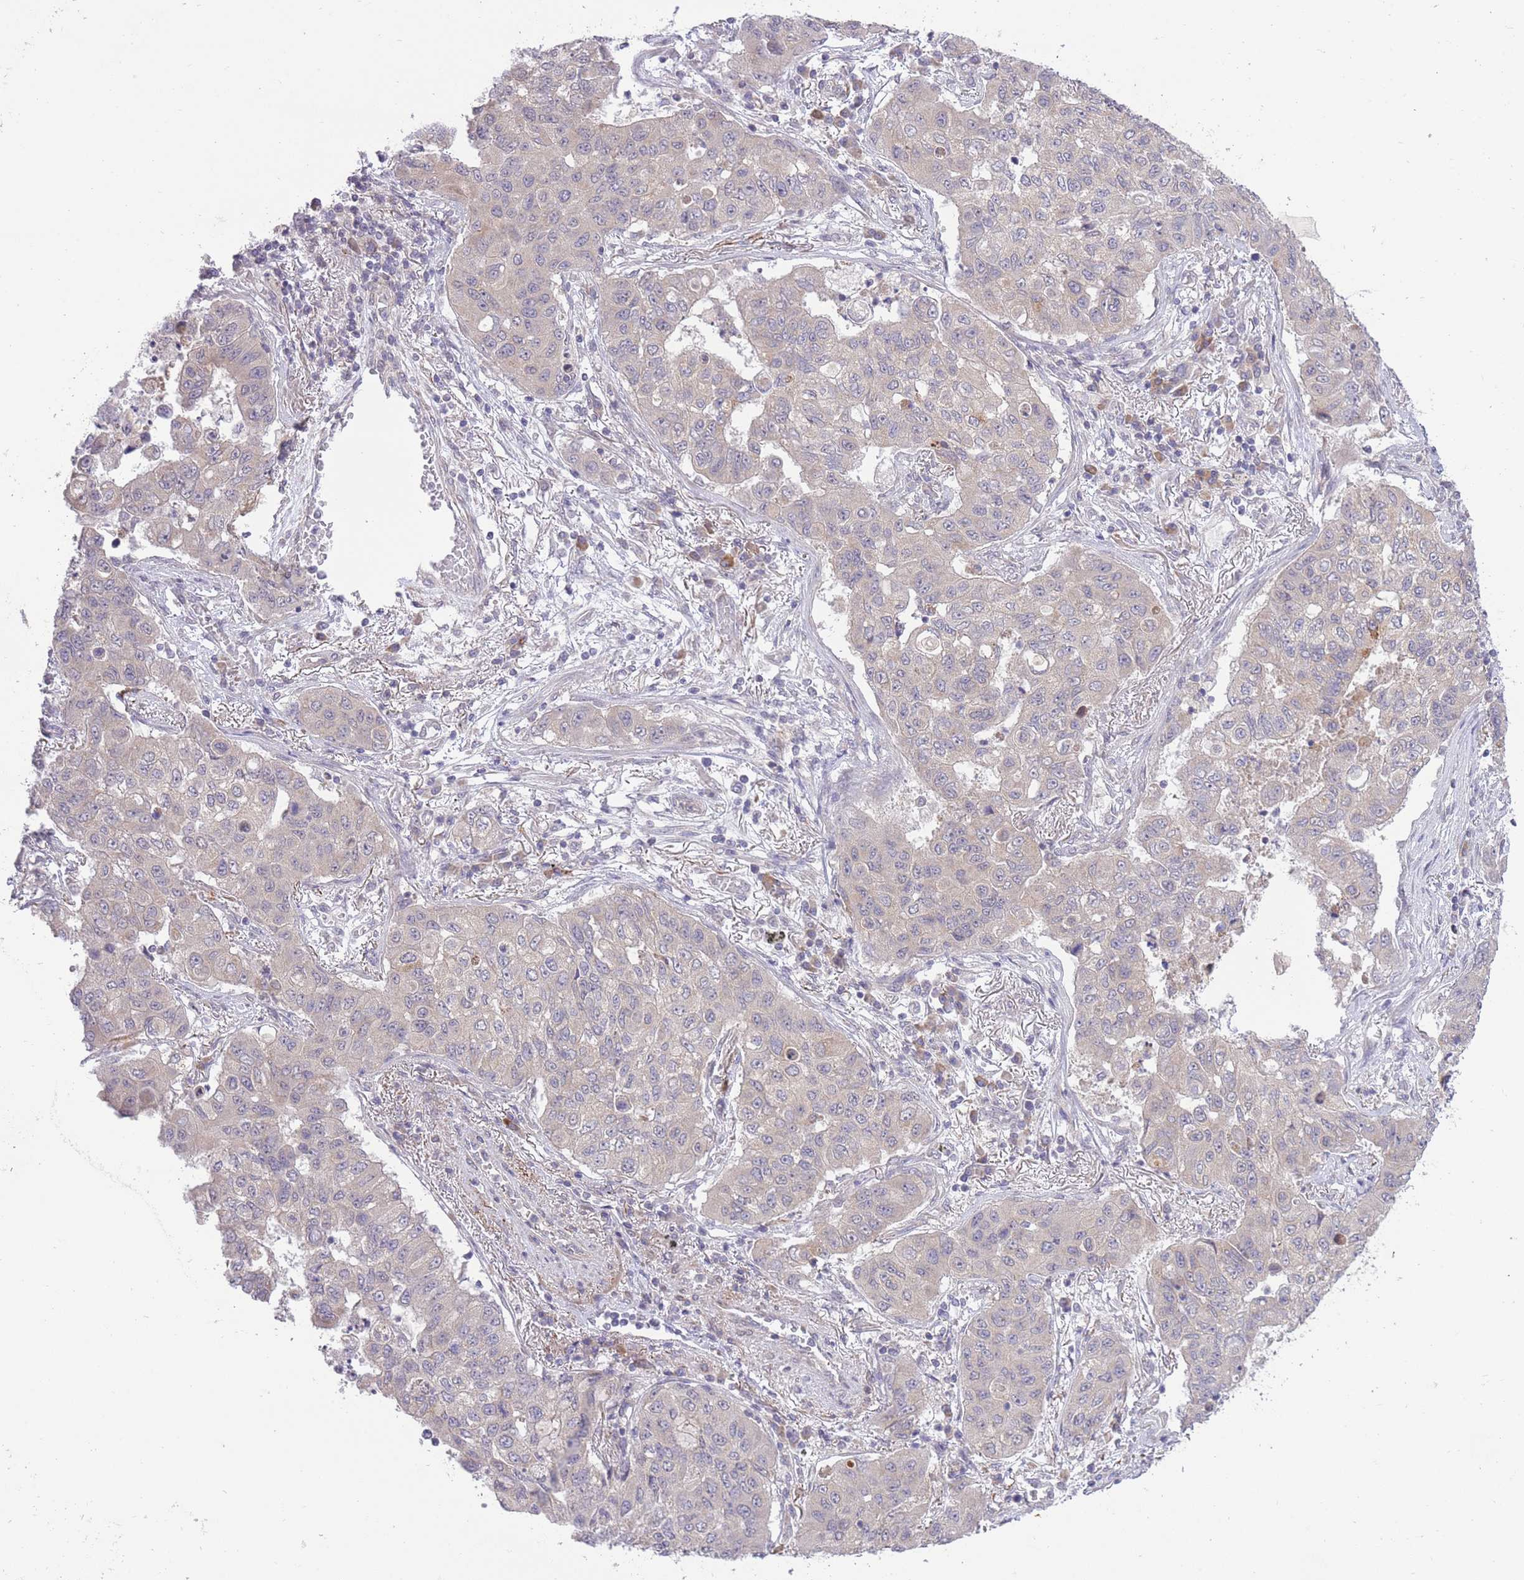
{"staining": {"intensity": "negative", "quantity": "none", "location": "none"}, "tissue": "lung cancer", "cell_type": "Tumor cells", "image_type": "cancer", "snomed": [{"axis": "morphology", "description": "Squamous cell carcinoma, NOS"}, {"axis": "topography", "description": "Lung"}], "caption": "An immunohistochemistry photomicrograph of squamous cell carcinoma (lung) is shown. There is no staining in tumor cells of squamous cell carcinoma (lung).", "gene": "ELOA2", "patient": {"sex": "male", "age": 74}}